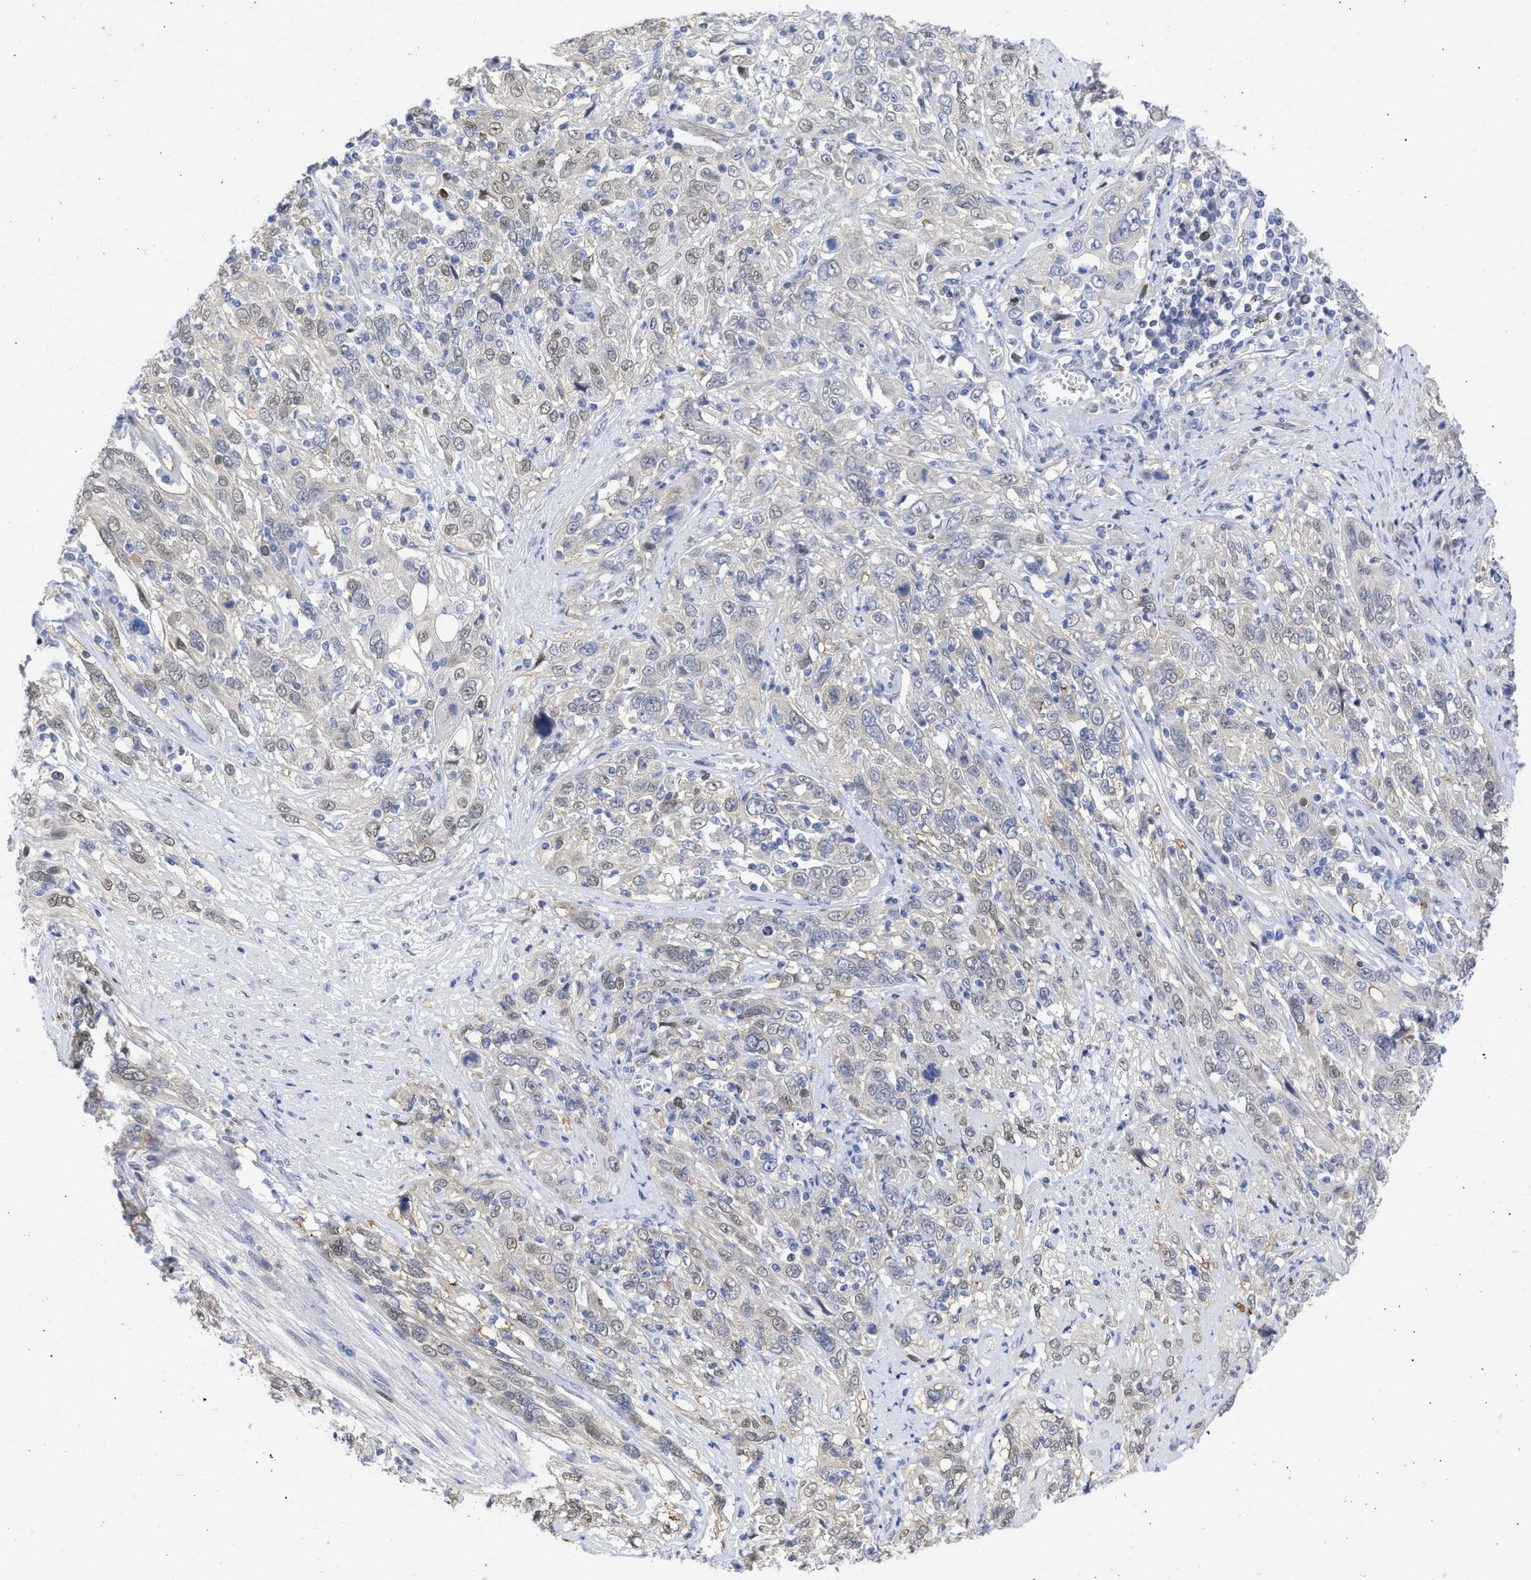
{"staining": {"intensity": "negative", "quantity": "none", "location": "none"}, "tissue": "cervical cancer", "cell_type": "Tumor cells", "image_type": "cancer", "snomed": [{"axis": "morphology", "description": "Squamous cell carcinoma, NOS"}, {"axis": "topography", "description": "Cervix"}], "caption": "Immunohistochemistry (IHC) image of cervical cancer (squamous cell carcinoma) stained for a protein (brown), which shows no positivity in tumor cells.", "gene": "THRA", "patient": {"sex": "female", "age": 46}}